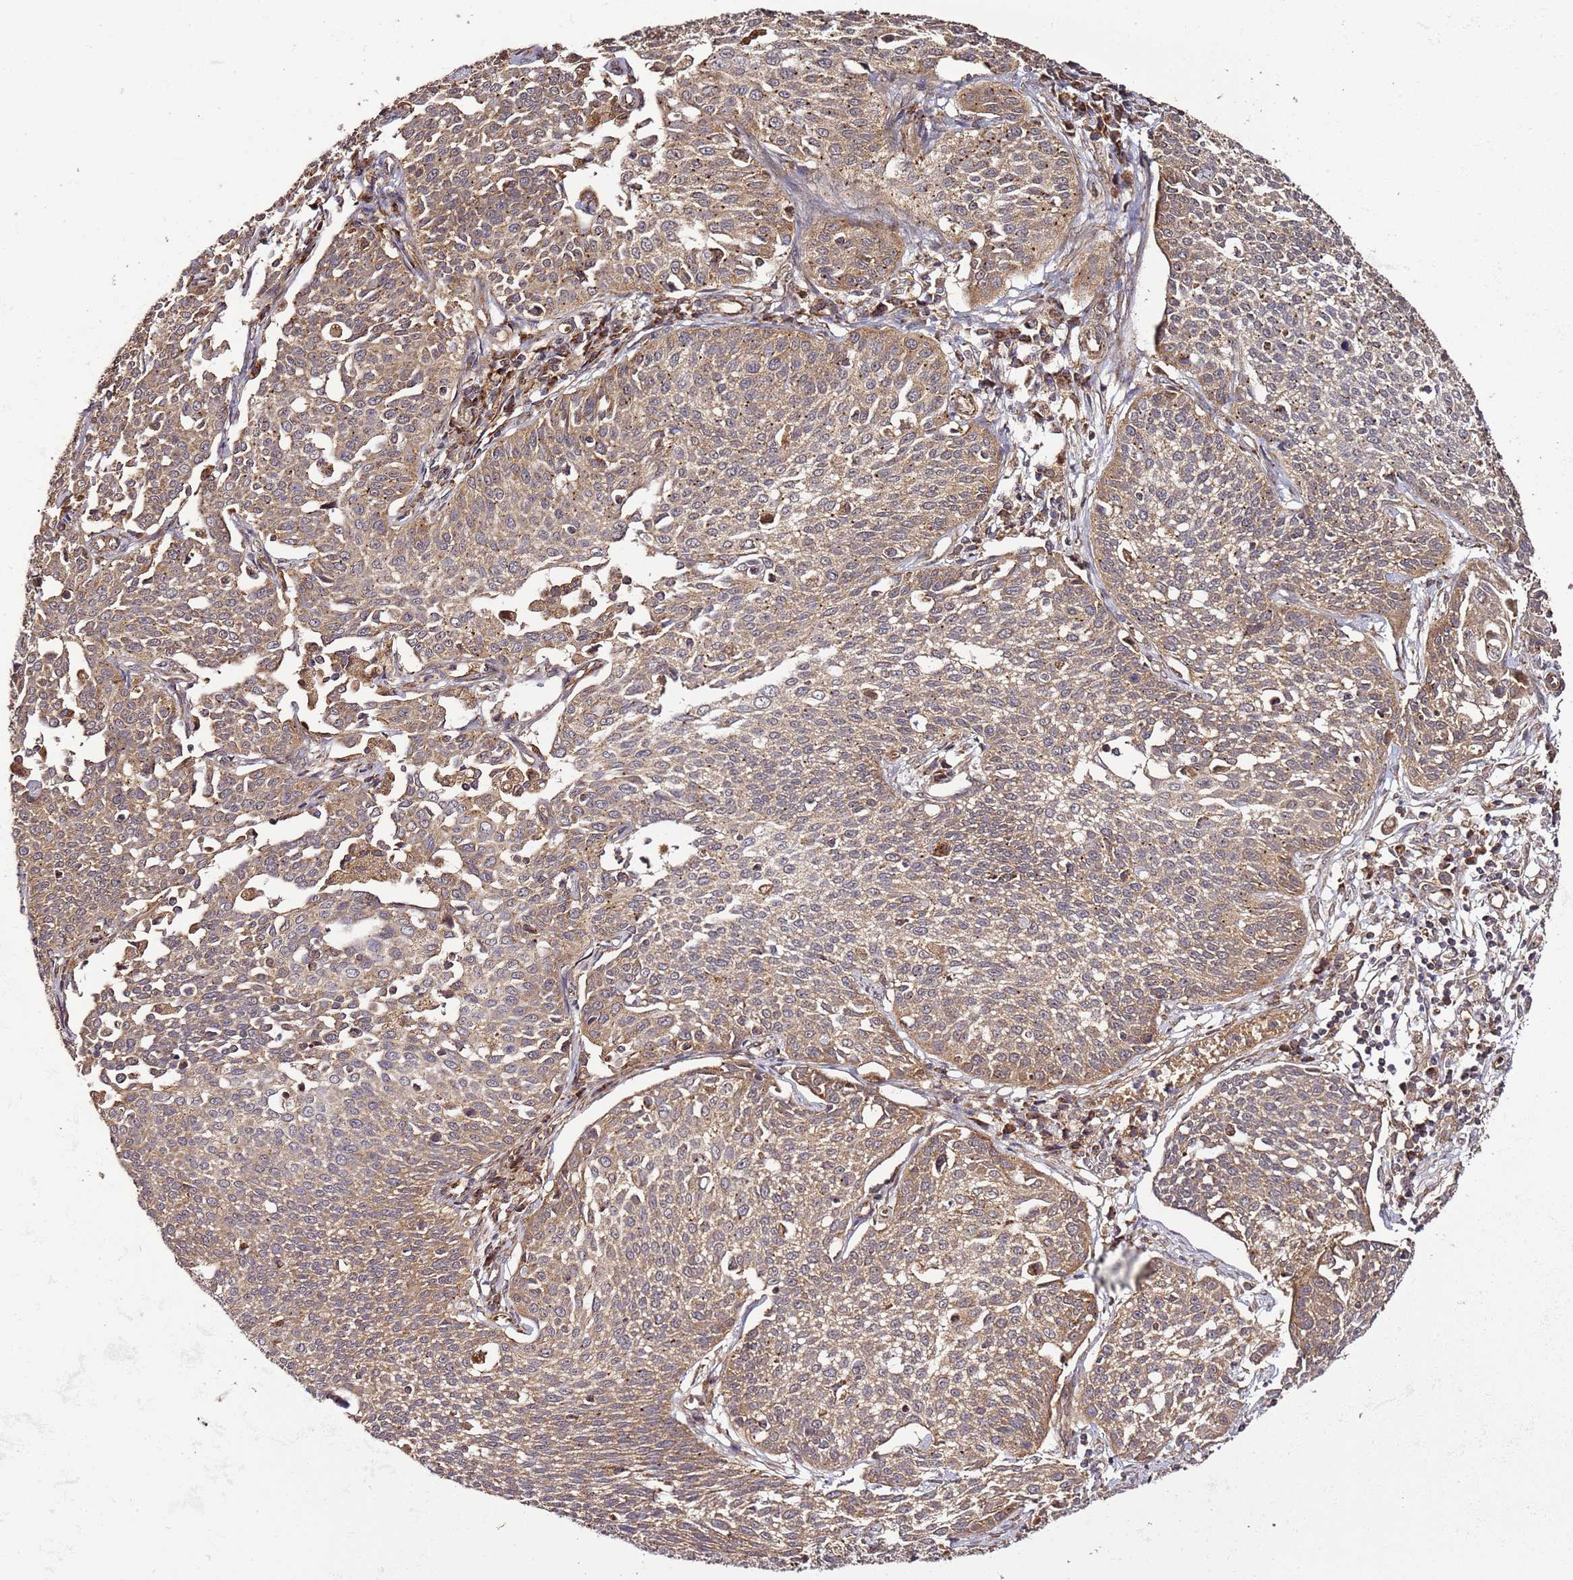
{"staining": {"intensity": "moderate", "quantity": ">75%", "location": "cytoplasmic/membranous"}, "tissue": "cervical cancer", "cell_type": "Tumor cells", "image_type": "cancer", "snomed": [{"axis": "morphology", "description": "Squamous cell carcinoma, NOS"}, {"axis": "topography", "description": "Cervix"}], "caption": "Human cervical cancer (squamous cell carcinoma) stained with a brown dye shows moderate cytoplasmic/membranous positive staining in approximately >75% of tumor cells.", "gene": "TM2D2", "patient": {"sex": "female", "age": 34}}